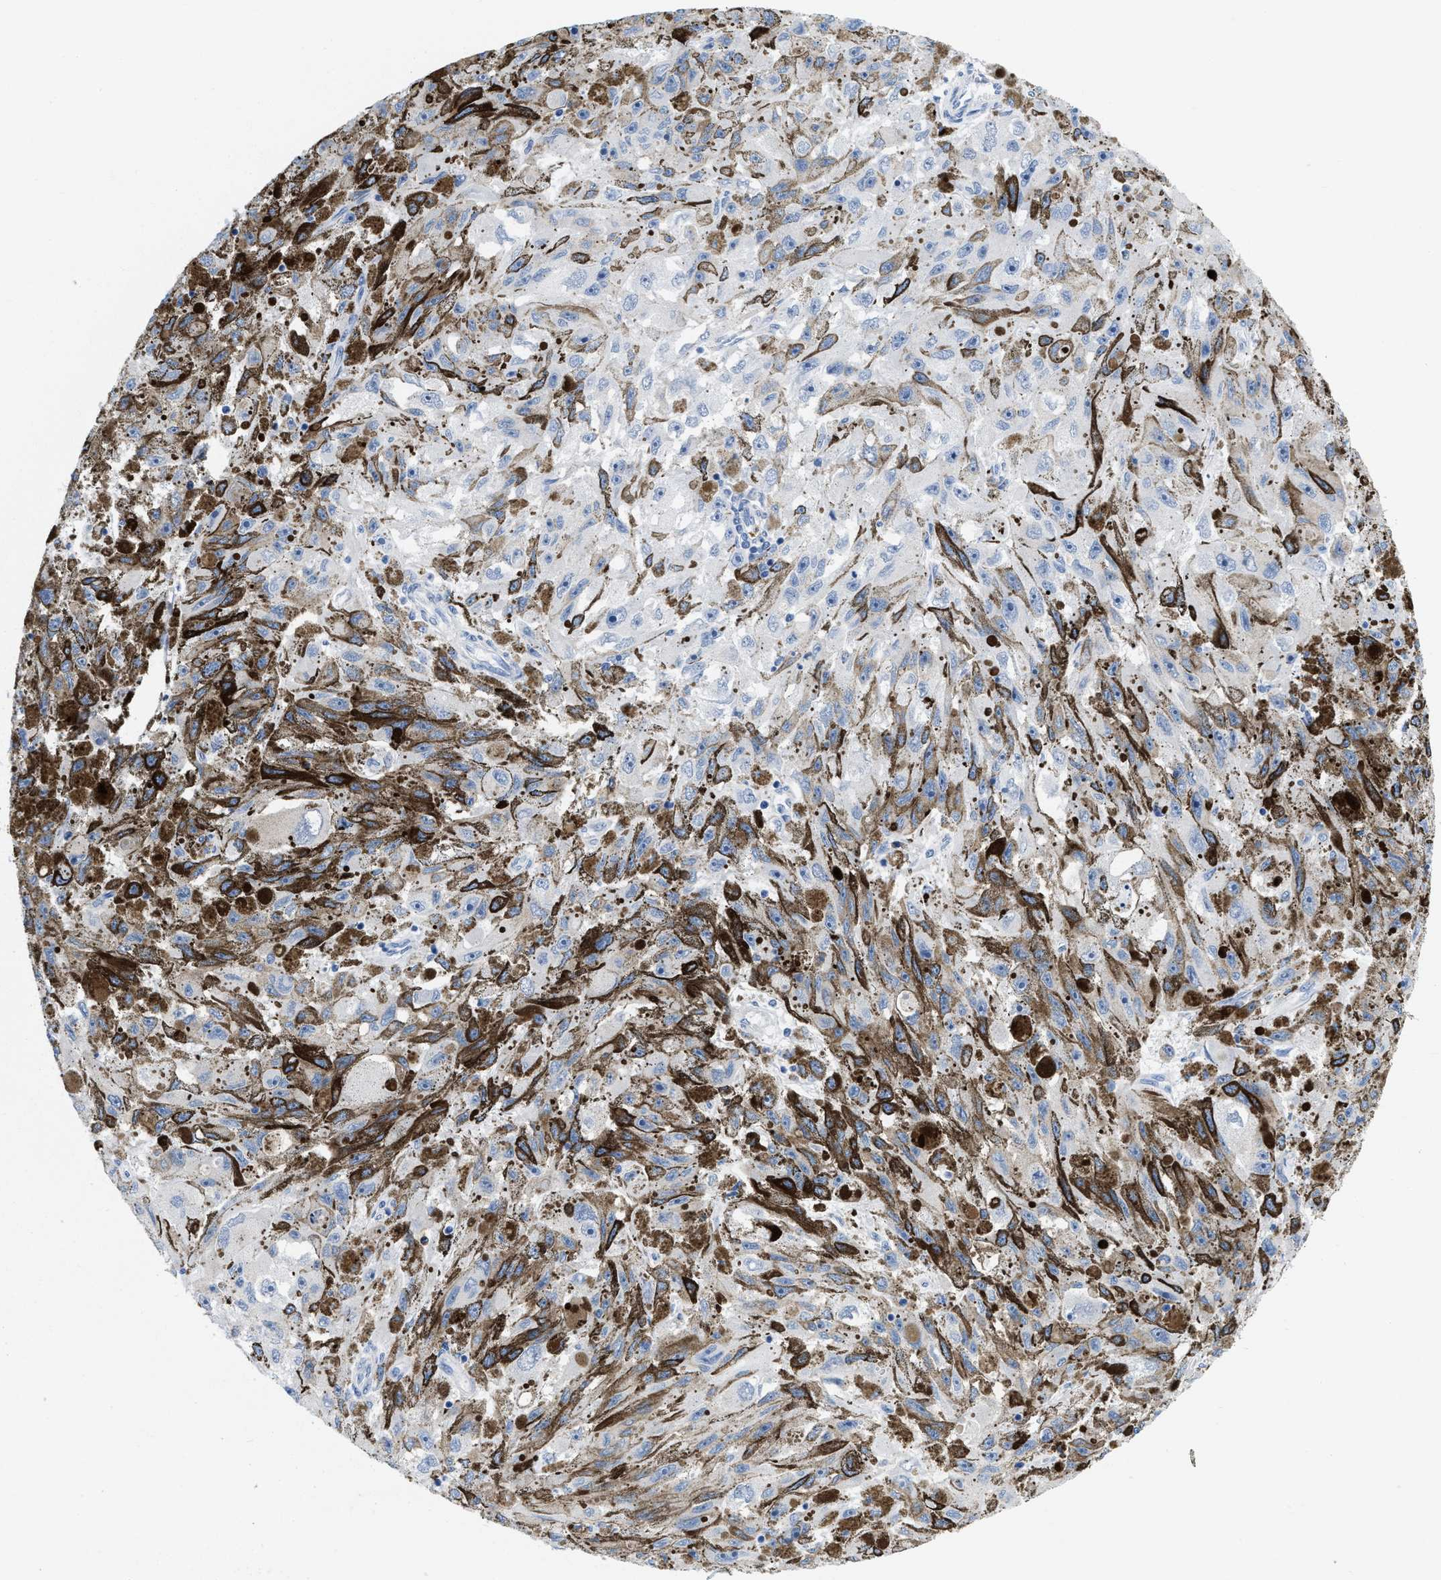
{"staining": {"intensity": "negative", "quantity": "none", "location": "none"}, "tissue": "melanoma", "cell_type": "Tumor cells", "image_type": "cancer", "snomed": [{"axis": "morphology", "description": "Malignant melanoma, NOS"}, {"axis": "topography", "description": "Skin"}], "caption": "Histopathology image shows no significant protein expression in tumor cells of malignant melanoma.", "gene": "CR1", "patient": {"sex": "female", "age": 104}}